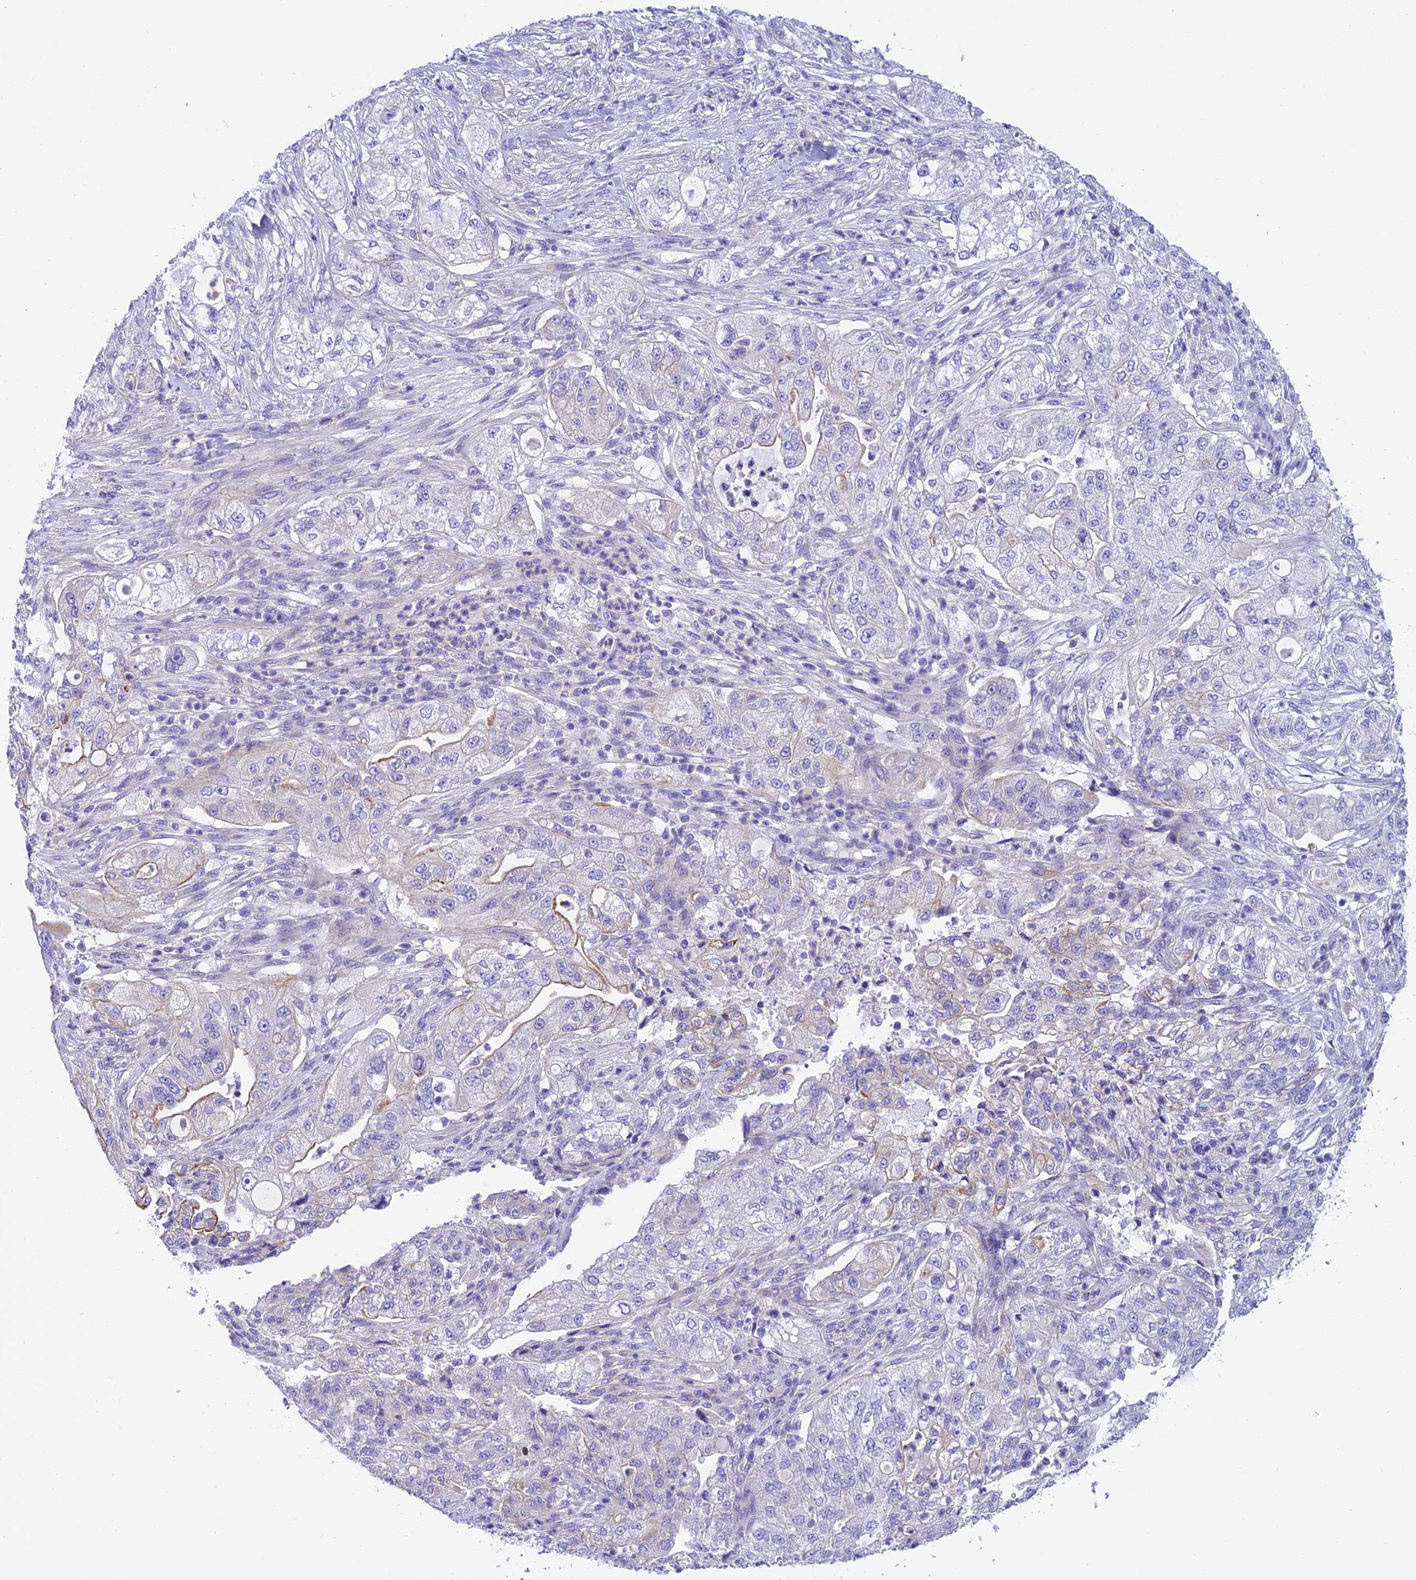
{"staining": {"intensity": "weak", "quantity": "<25%", "location": "cytoplasmic/membranous"}, "tissue": "pancreatic cancer", "cell_type": "Tumor cells", "image_type": "cancer", "snomed": [{"axis": "morphology", "description": "Adenocarcinoma, NOS"}, {"axis": "topography", "description": "Pancreas"}], "caption": "Immunohistochemical staining of pancreatic cancer reveals no significant staining in tumor cells. Nuclei are stained in blue.", "gene": "C17orf67", "patient": {"sex": "female", "age": 78}}